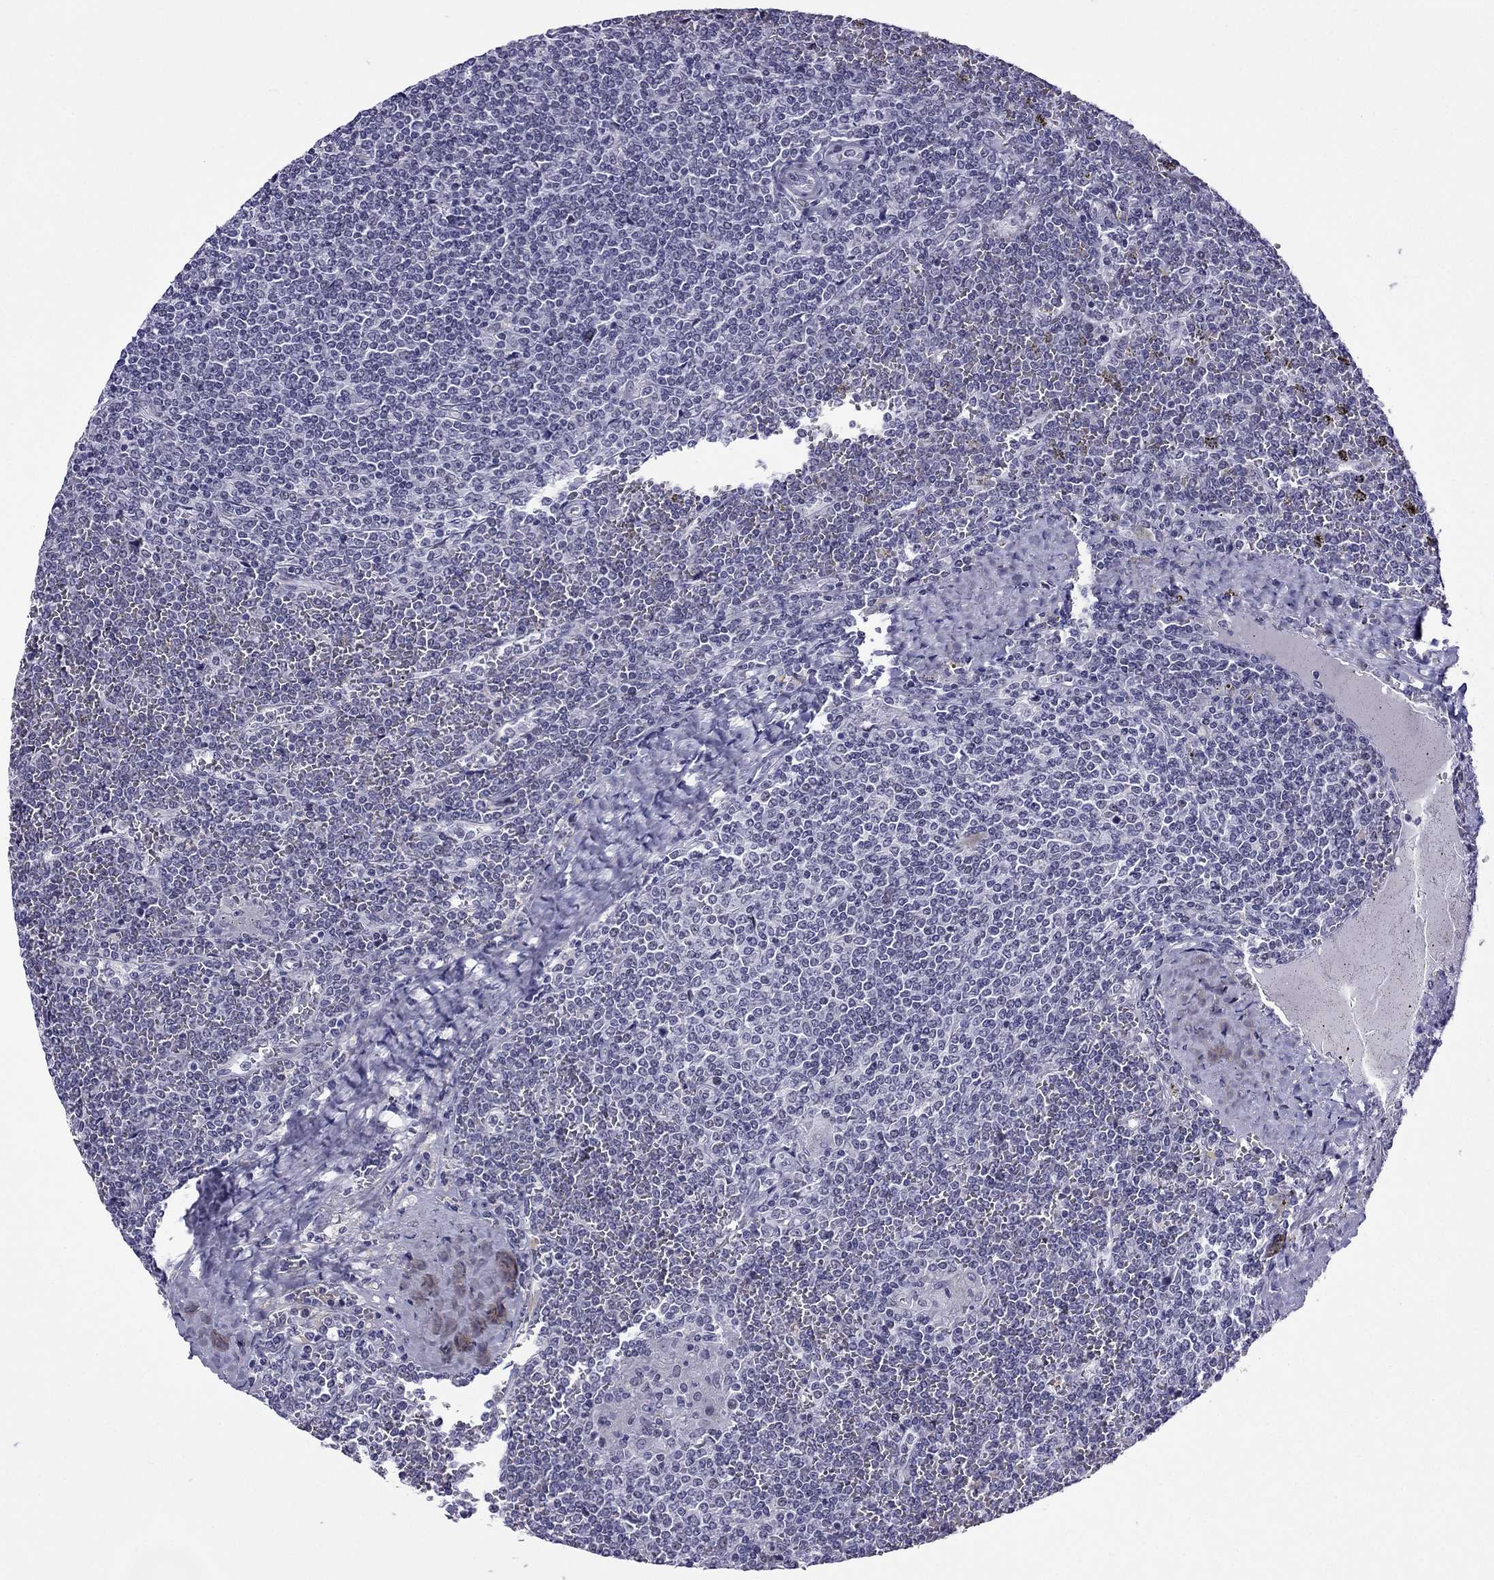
{"staining": {"intensity": "negative", "quantity": "none", "location": "none"}, "tissue": "lymphoma", "cell_type": "Tumor cells", "image_type": "cancer", "snomed": [{"axis": "morphology", "description": "Malignant lymphoma, non-Hodgkin's type, Low grade"}, {"axis": "topography", "description": "Spleen"}], "caption": "Immunohistochemistry photomicrograph of neoplastic tissue: human malignant lymphoma, non-Hodgkin's type (low-grade) stained with DAB reveals no significant protein positivity in tumor cells.", "gene": "MYLK3", "patient": {"sex": "female", "age": 19}}